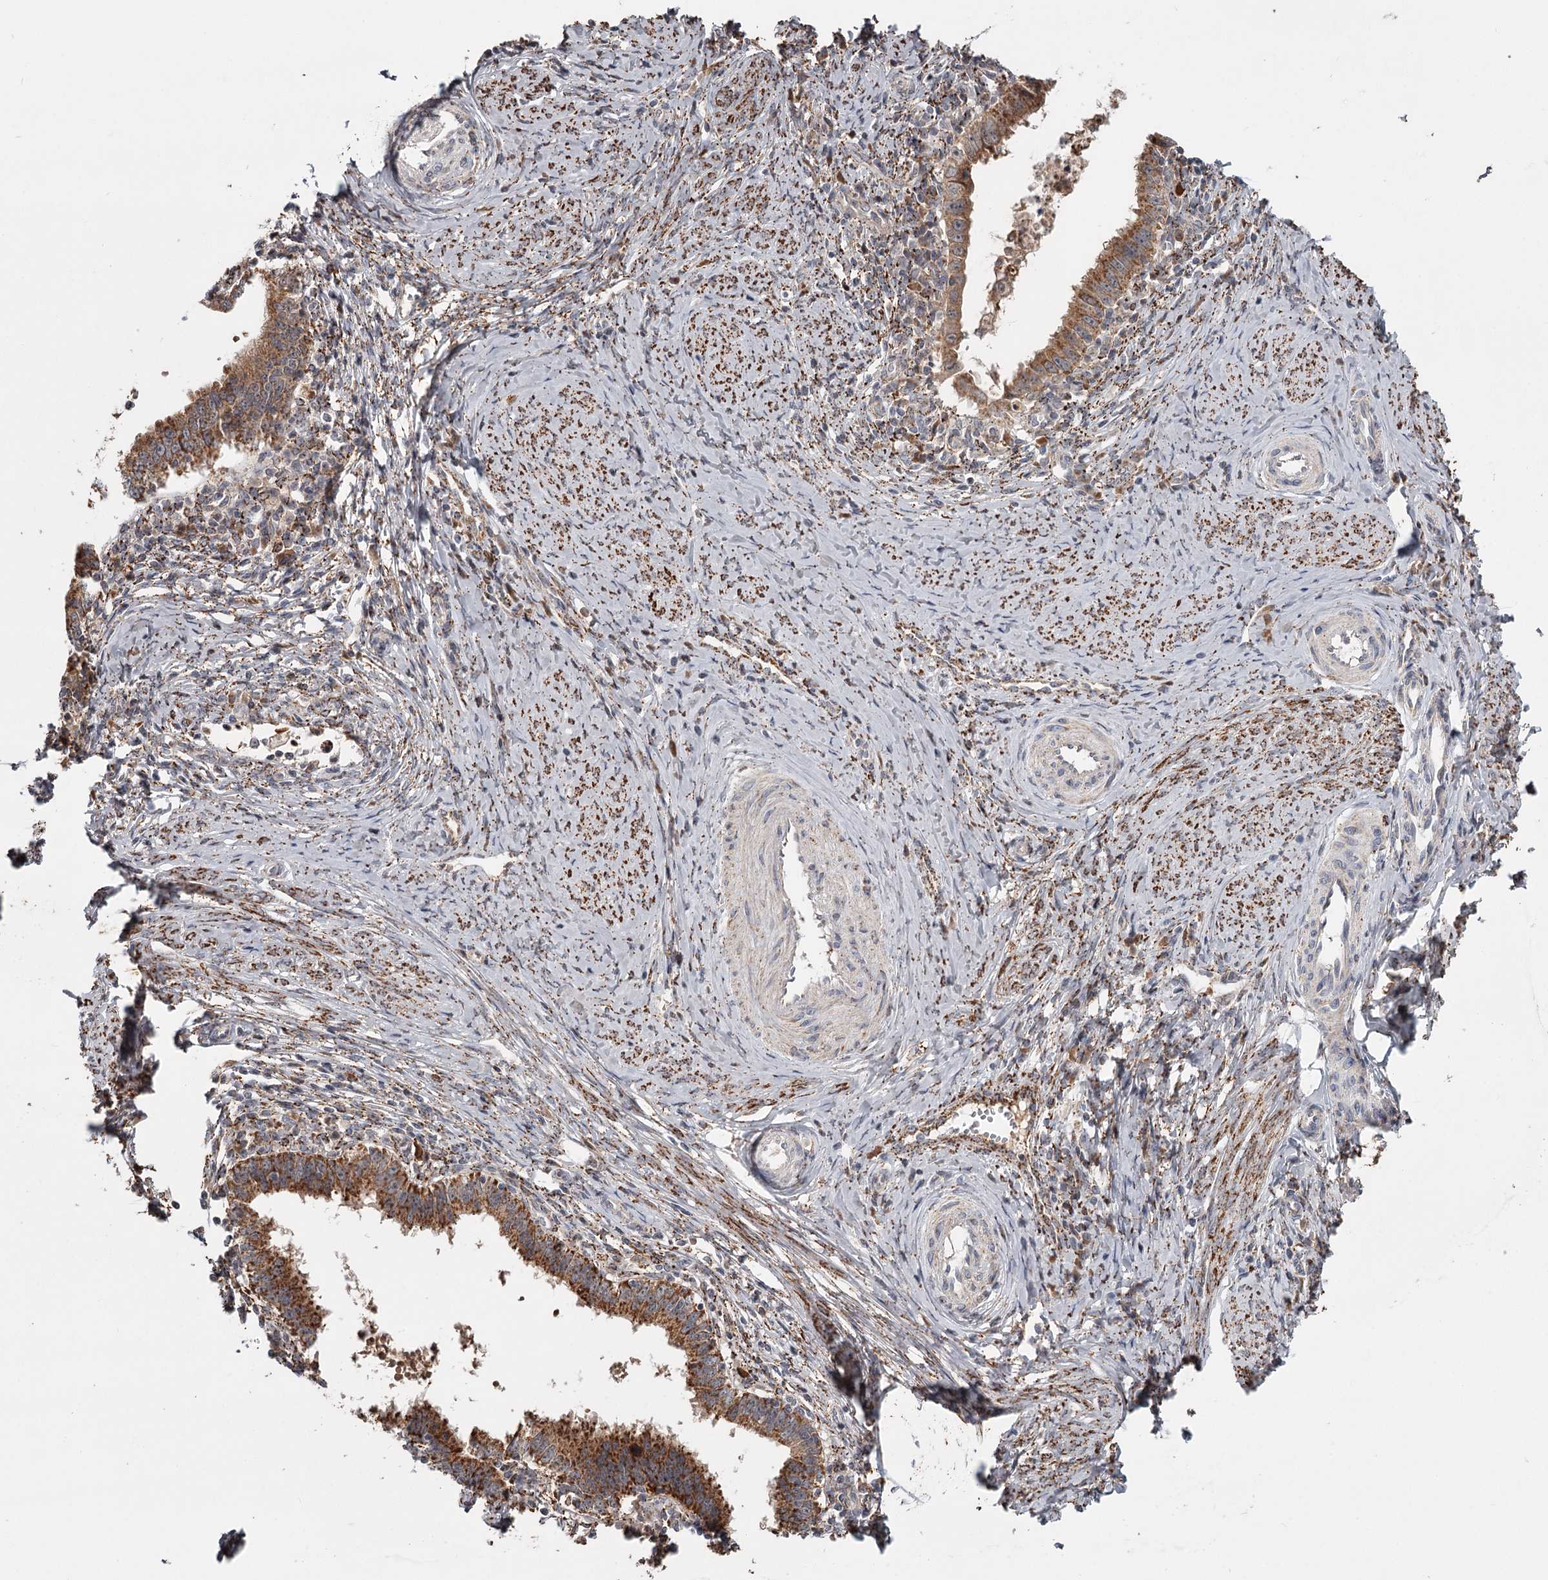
{"staining": {"intensity": "strong", "quantity": ">75%", "location": "cytoplasmic/membranous"}, "tissue": "cervical cancer", "cell_type": "Tumor cells", "image_type": "cancer", "snomed": [{"axis": "morphology", "description": "Adenocarcinoma, NOS"}, {"axis": "topography", "description": "Cervix"}], "caption": "Immunohistochemistry (IHC) of cervical cancer (adenocarcinoma) exhibits high levels of strong cytoplasmic/membranous positivity in approximately >75% of tumor cells.", "gene": "CDC123", "patient": {"sex": "female", "age": 36}}